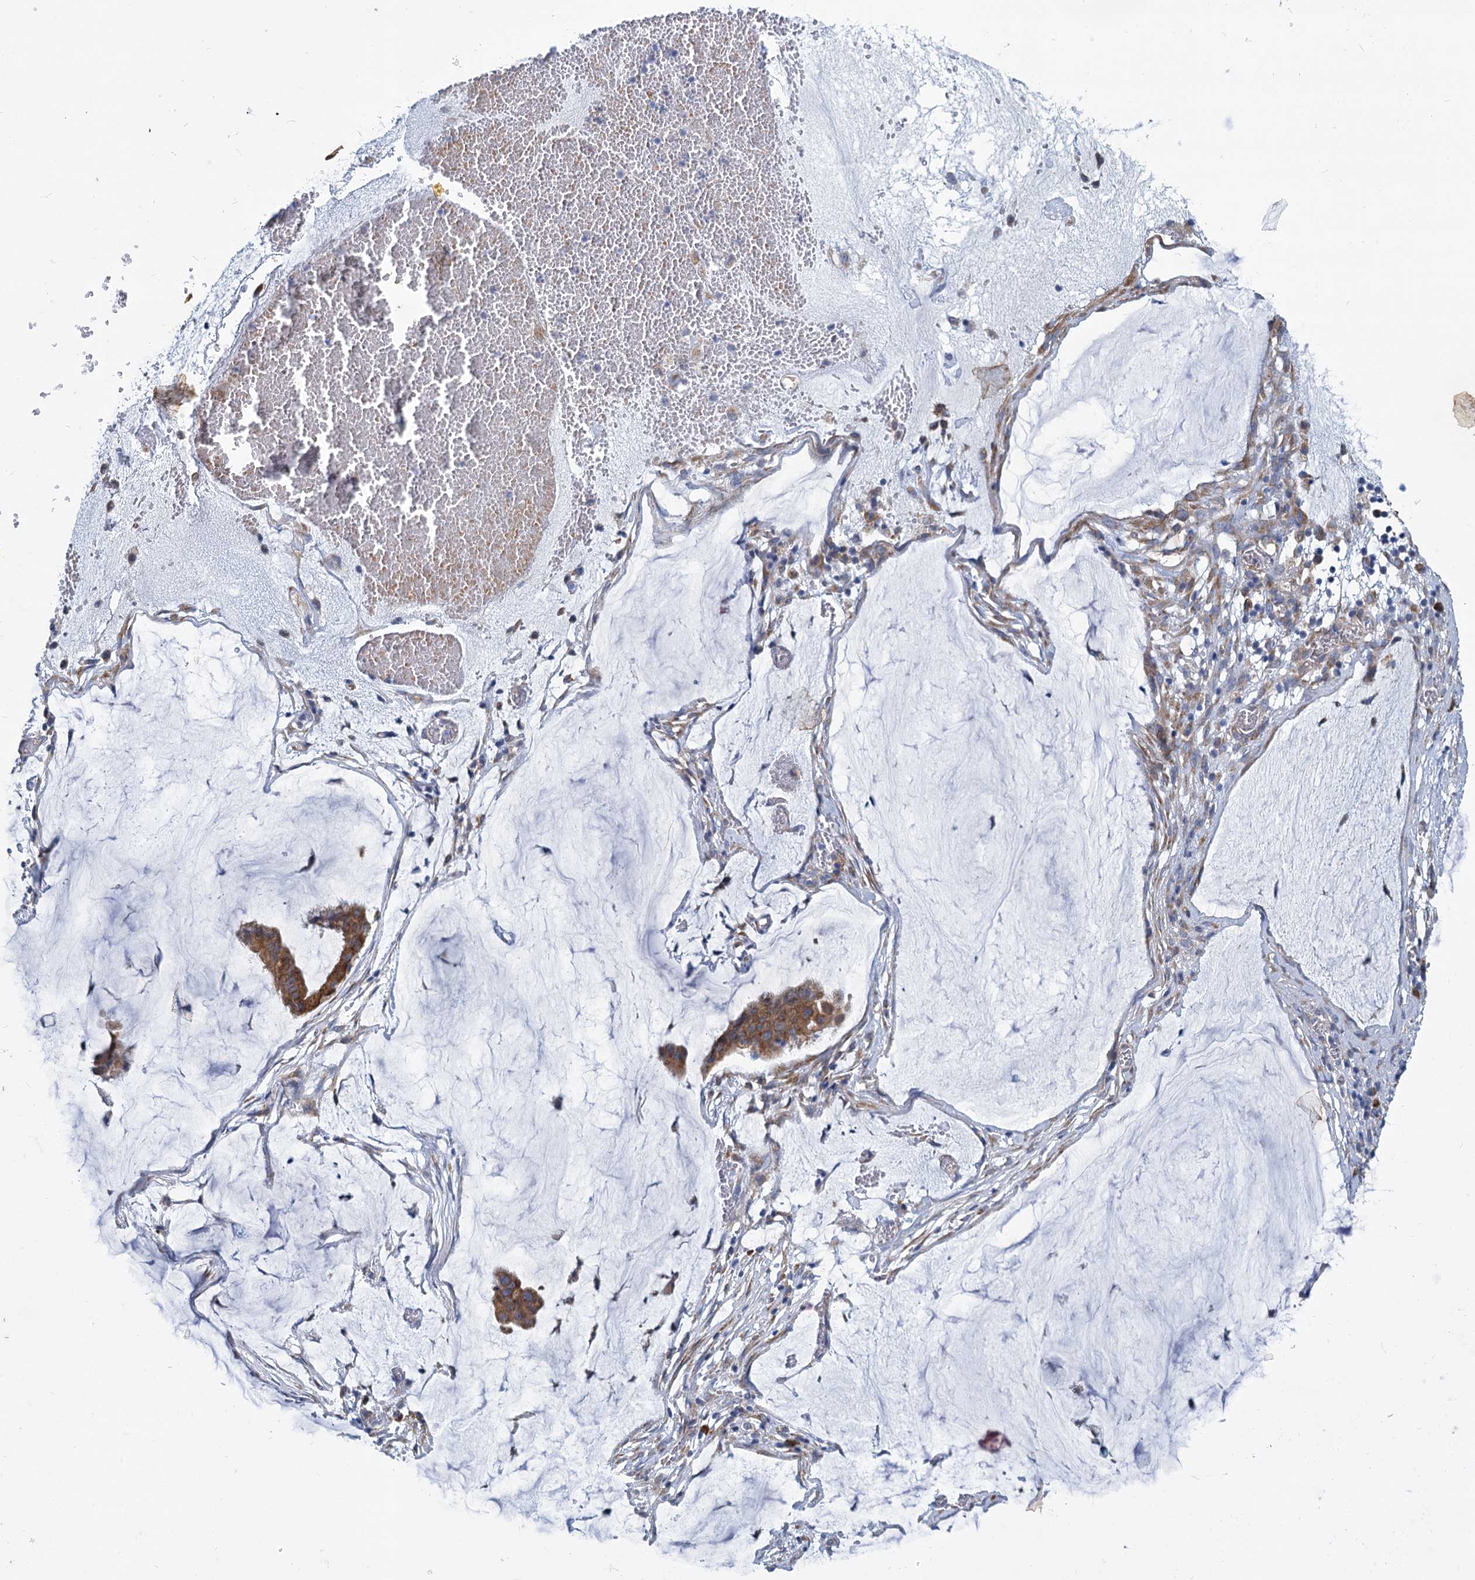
{"staining": {"intensity": "moderate", "quantity": ">75%", "location": "cytoplasmic/membranous"}, "tissue": "ovarian cancer", "cell_type": "Tumor cells", "image_type": "cancer", "snomed": [{"axis": "morphology", "description": "Cystadenocarcinoma, mucinous, NOS"}, {"axis": "topography", "description": "Ovary"}], "caption": "Human ovarian cancer (mucinous cystadenocarcinoma) stained with a brown dye reveals moderate cytoplasmic/membranous positive staining in approximately >75% of tumor cells.", "gene": "PRSS35", "patient": {"sex": "female", "age": 73}}